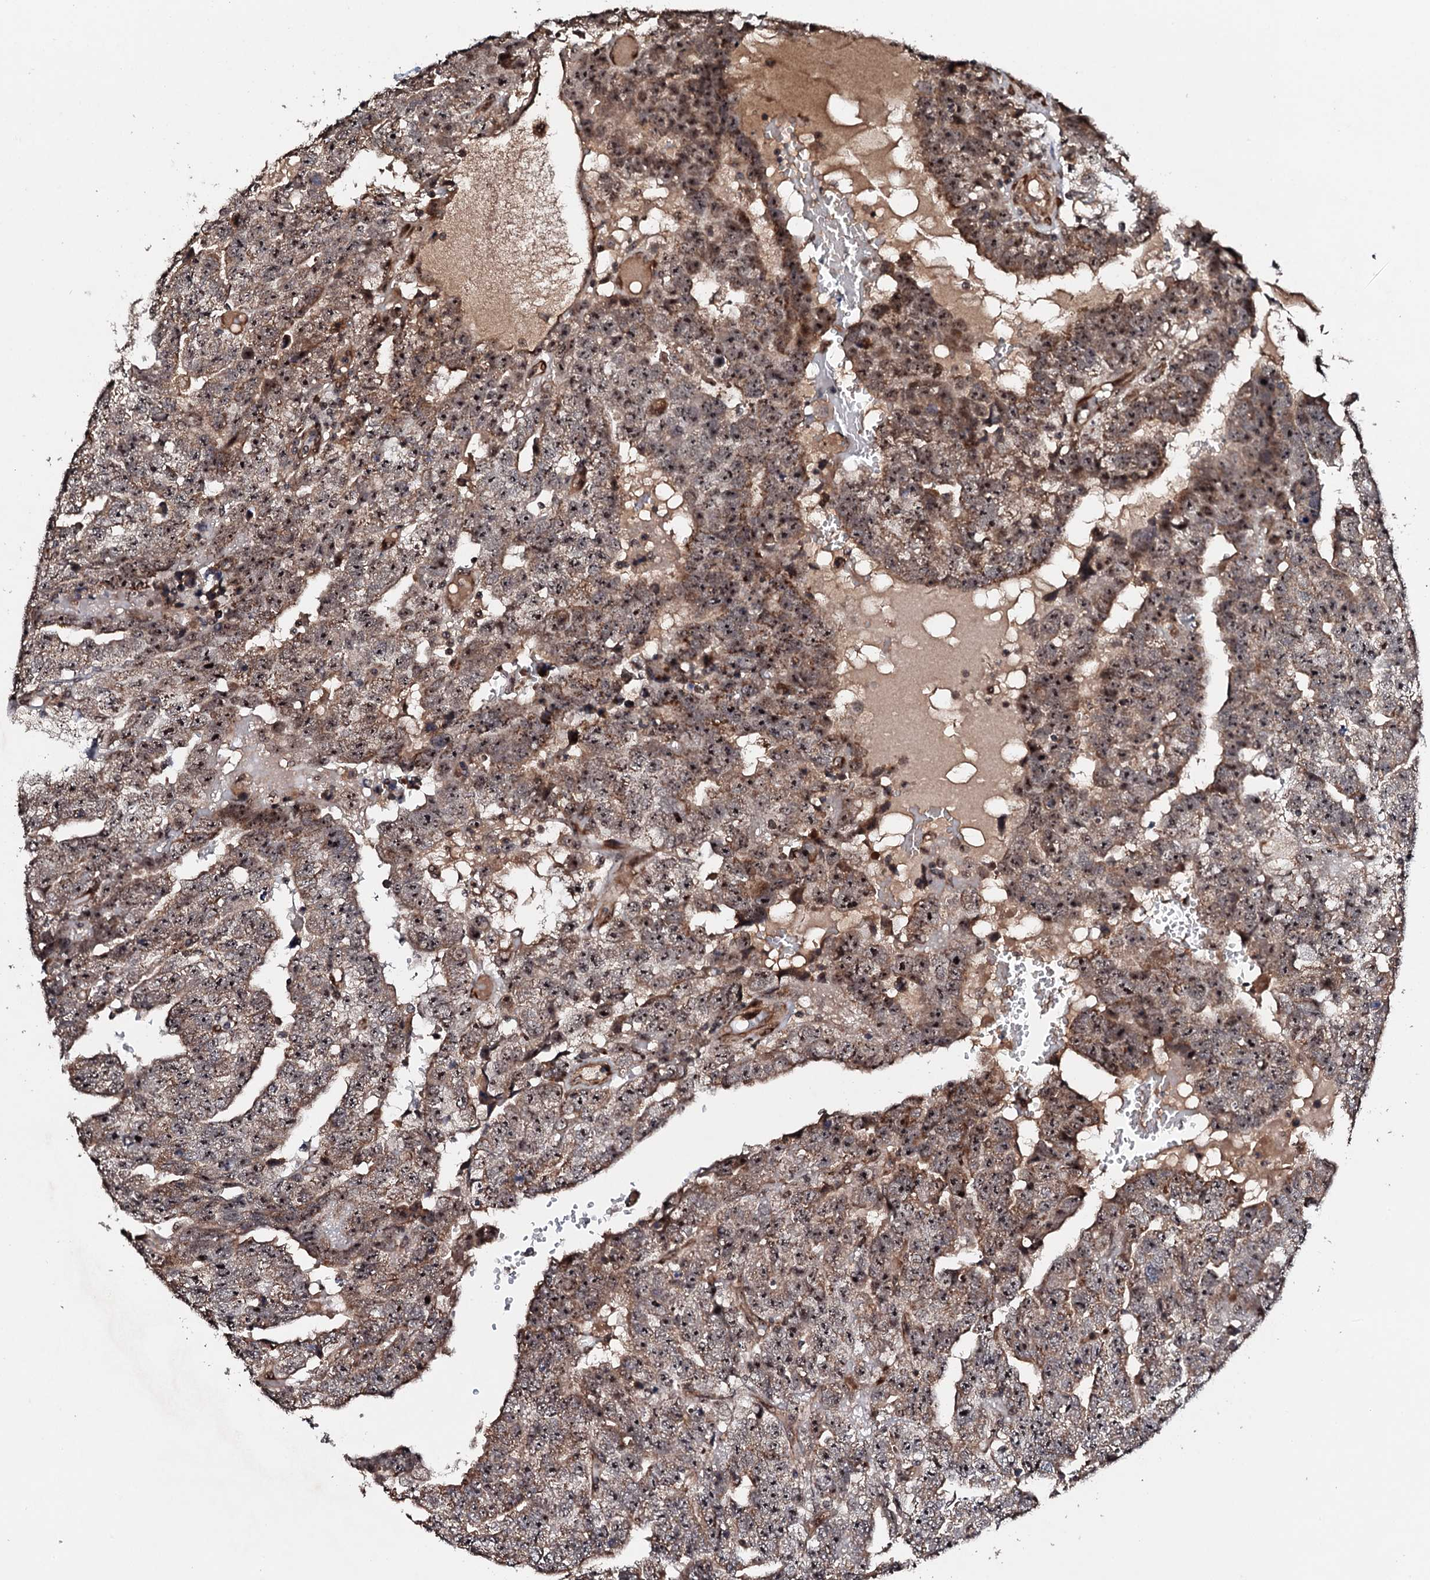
{"staining": {"intensity": "moderate", "quantity": "25%-75%", "location": "nuclear"}, "tissue": "testis cancer", "cell_type": "Tumor cells", "image_type": "cancer", "snomed": [{"axis": "morphology", "description": "Carcinoma, Embryonal, NOS"}, {"axis": "topography", "description": "Testis"}], "caption": "About 25%-75% of tumor cells in human embryonal carcinoma (testis) reveal moderate nuclear protein staining as visualized by brown immunohistochemical staining.", "gene": "FAM111A", "patient": {"sex": "male", "age": 25}}